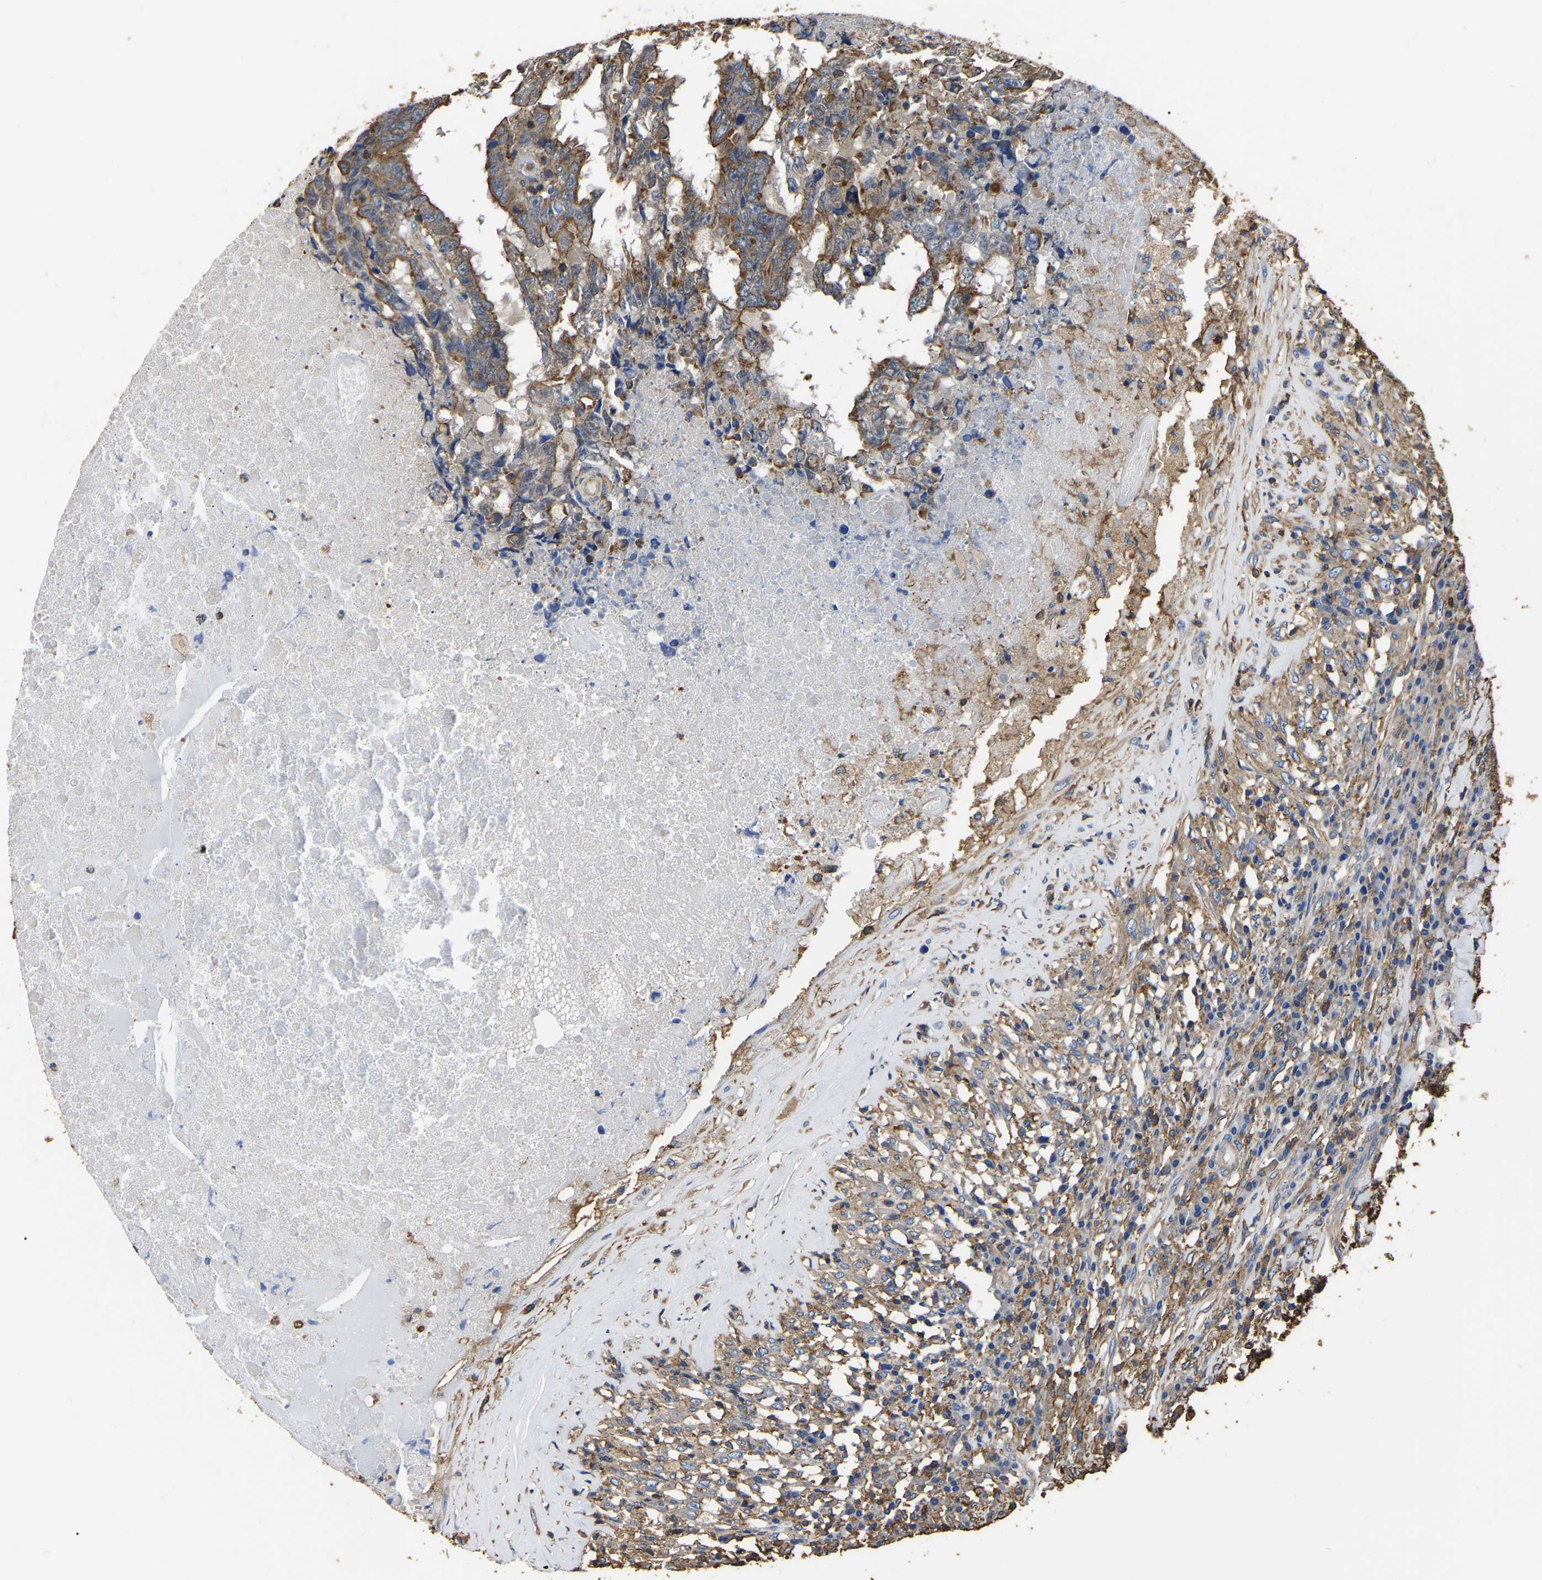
{"staining": {"intensity": "moderate", "quantity": "25%-75%", "location": "cytoplasmic/membranous"}, "tissue": "testis cancer", "cell_type": "Tumor cells", "image_type": "cancer", "snomed": [{"axis": "morphology", "description": "Necrosis, NOS"}, {"axis": "morphology", "description": "Carcinoma, Embryonal, NOS"}, {"axis": "topography", "description": "Testis"}], "caption": "Immunohistochemistry (IHC) micrograph of embryonal carcinoma (testis) stained for a protein (brown), which reveals medium levels of moderate cytoplasmic/membranous expression in approximately 25%-75% of tumor cells.", "gene": "ARMT1", "patient": {"sex": "male", "age": 19}}